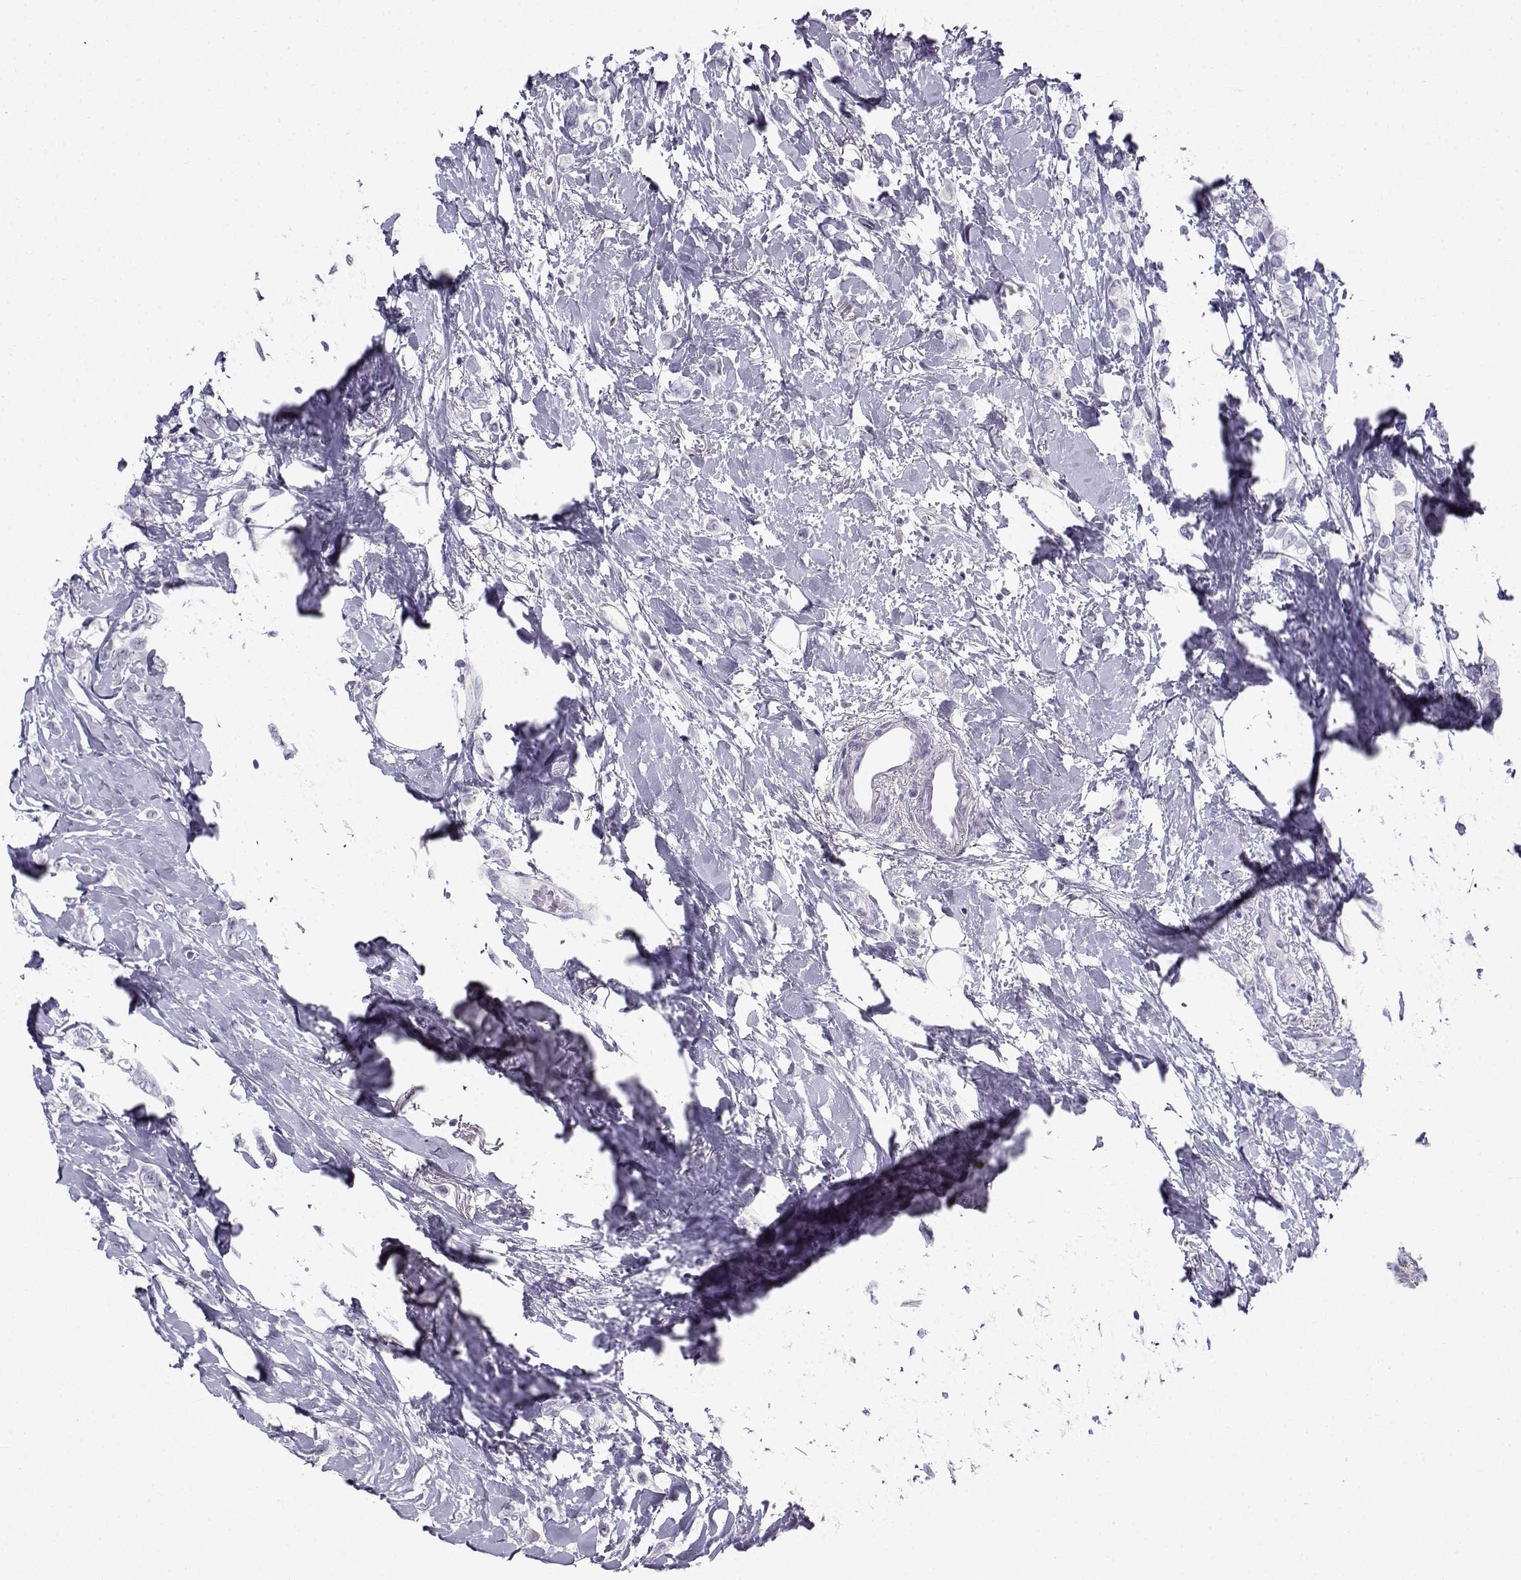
{"staining": {"intensity": "negative", "quantity": "none", "location": "none"}, "tissue": "breast cancer", "cell_type": "Tumor cells", "image_type": "cancer", "snomed": [{"axis": "morphology", "description": "Lobular carcinoma"}, {"axis": "topography", "description": "Breast"}], "caption": "Immunohistochemistry (IHC) image of breast lobular carcinoma stained for a protein (brown), which demonstrates no expression in tumor cells. Nuclei are stained in blue.", "gene": "FAM166A", "patient": {"sex": "female", "age": 66}}